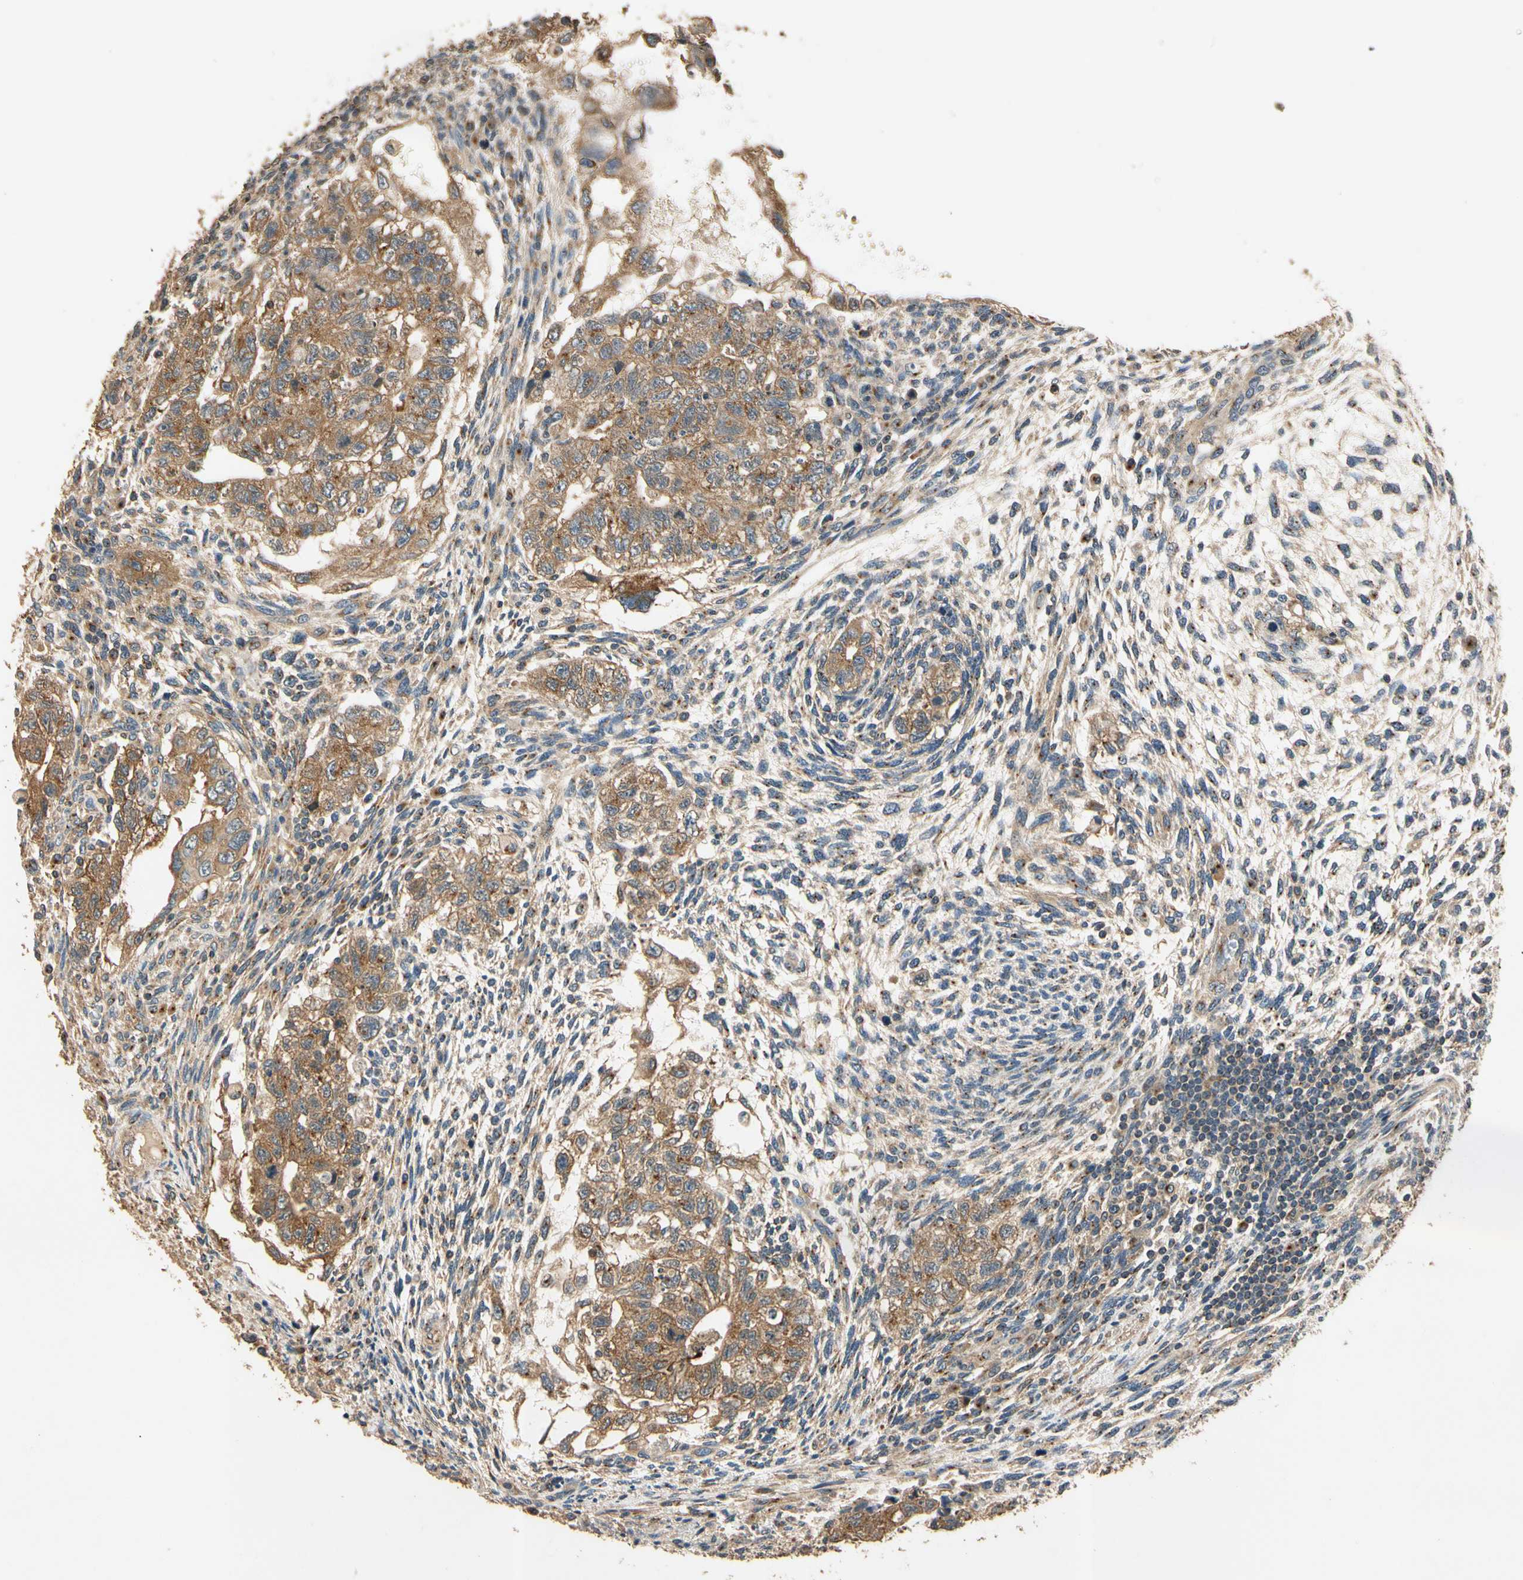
{"staining": {"intensity": "moderate", "quantity": ">75%", "location": "cytoplasmic/membranous"}, "tissue": "testis cancer", "cell_type": "Tumor cells", "image_type": "cancer", "snomed": [{"axis": "morphology", "description": "Normal tissue, NOS"}, {"axis": "morphology", "description": "Carcinoma, Embryonal, NOS"}, {"axis": "topography", "description": "Testis"}], "caption": "Embryonal carcinoma (testis) stained with a protein marker reveals moderate staining in tumor cells.", "gene": "AKAP9", "patient": {"sex": "male", "age": 36}}